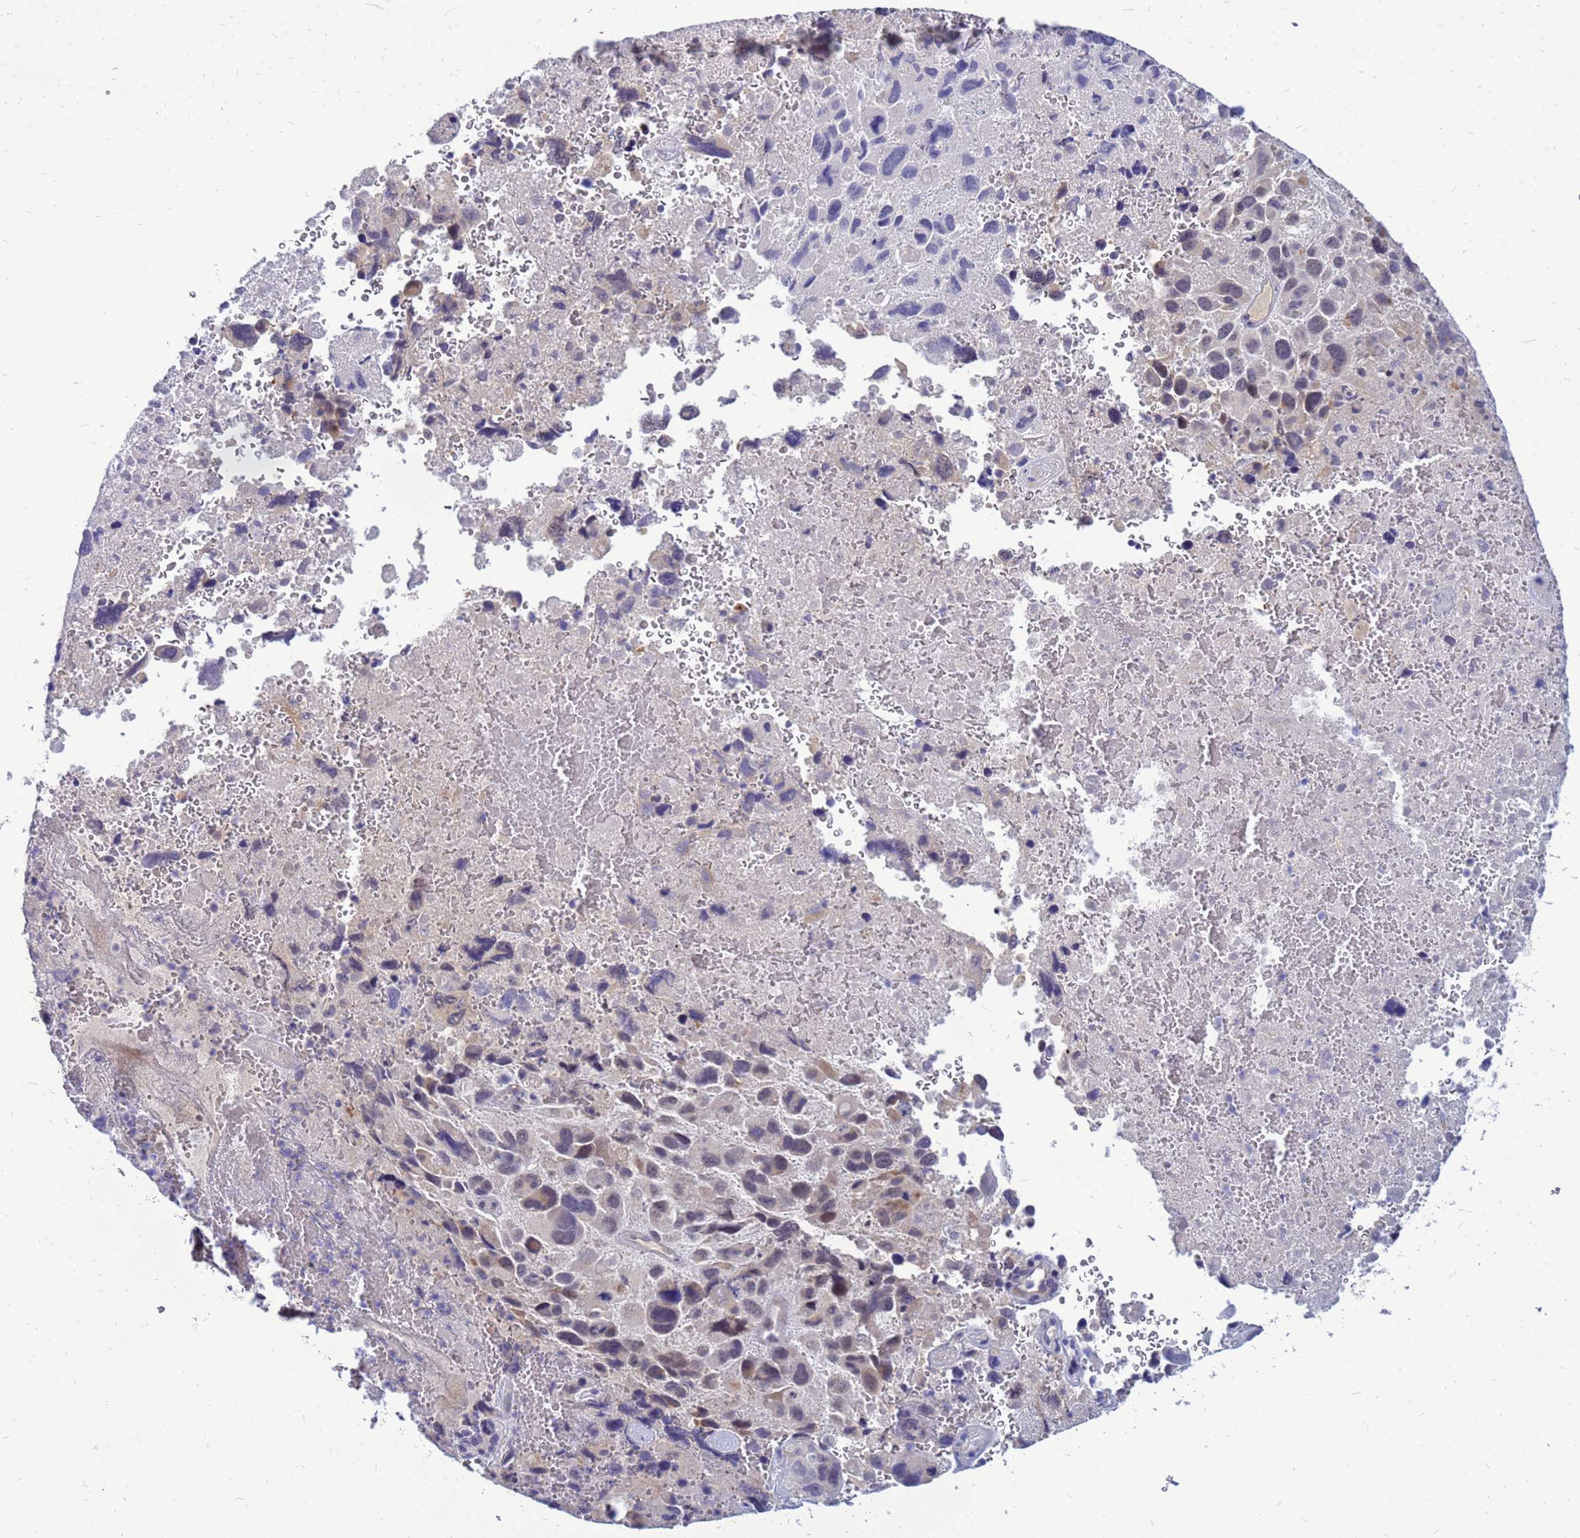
{"staining": {"intensity": "weak", "quantity": "<25%", "location": "nuclear"}, "tissue": "melanoma", "cell_type": "Tumor cells", "image_type": "cancer", "snomed": [{"axis": "morphology", "description": "Malignant melanoma, Metastatic site"}, {"axis": "topography", "description": "Brain"}], "caption": "This is a histopathology image of immunohistochemistry staining of malignant melanoma (metastatic site), which shows no expression in tumor cells. (Immunohistochemistry, brightfield microscopy, high magnification).", "gene": "SRGAP3", "patient": {"sex": "female", "age": 53}}